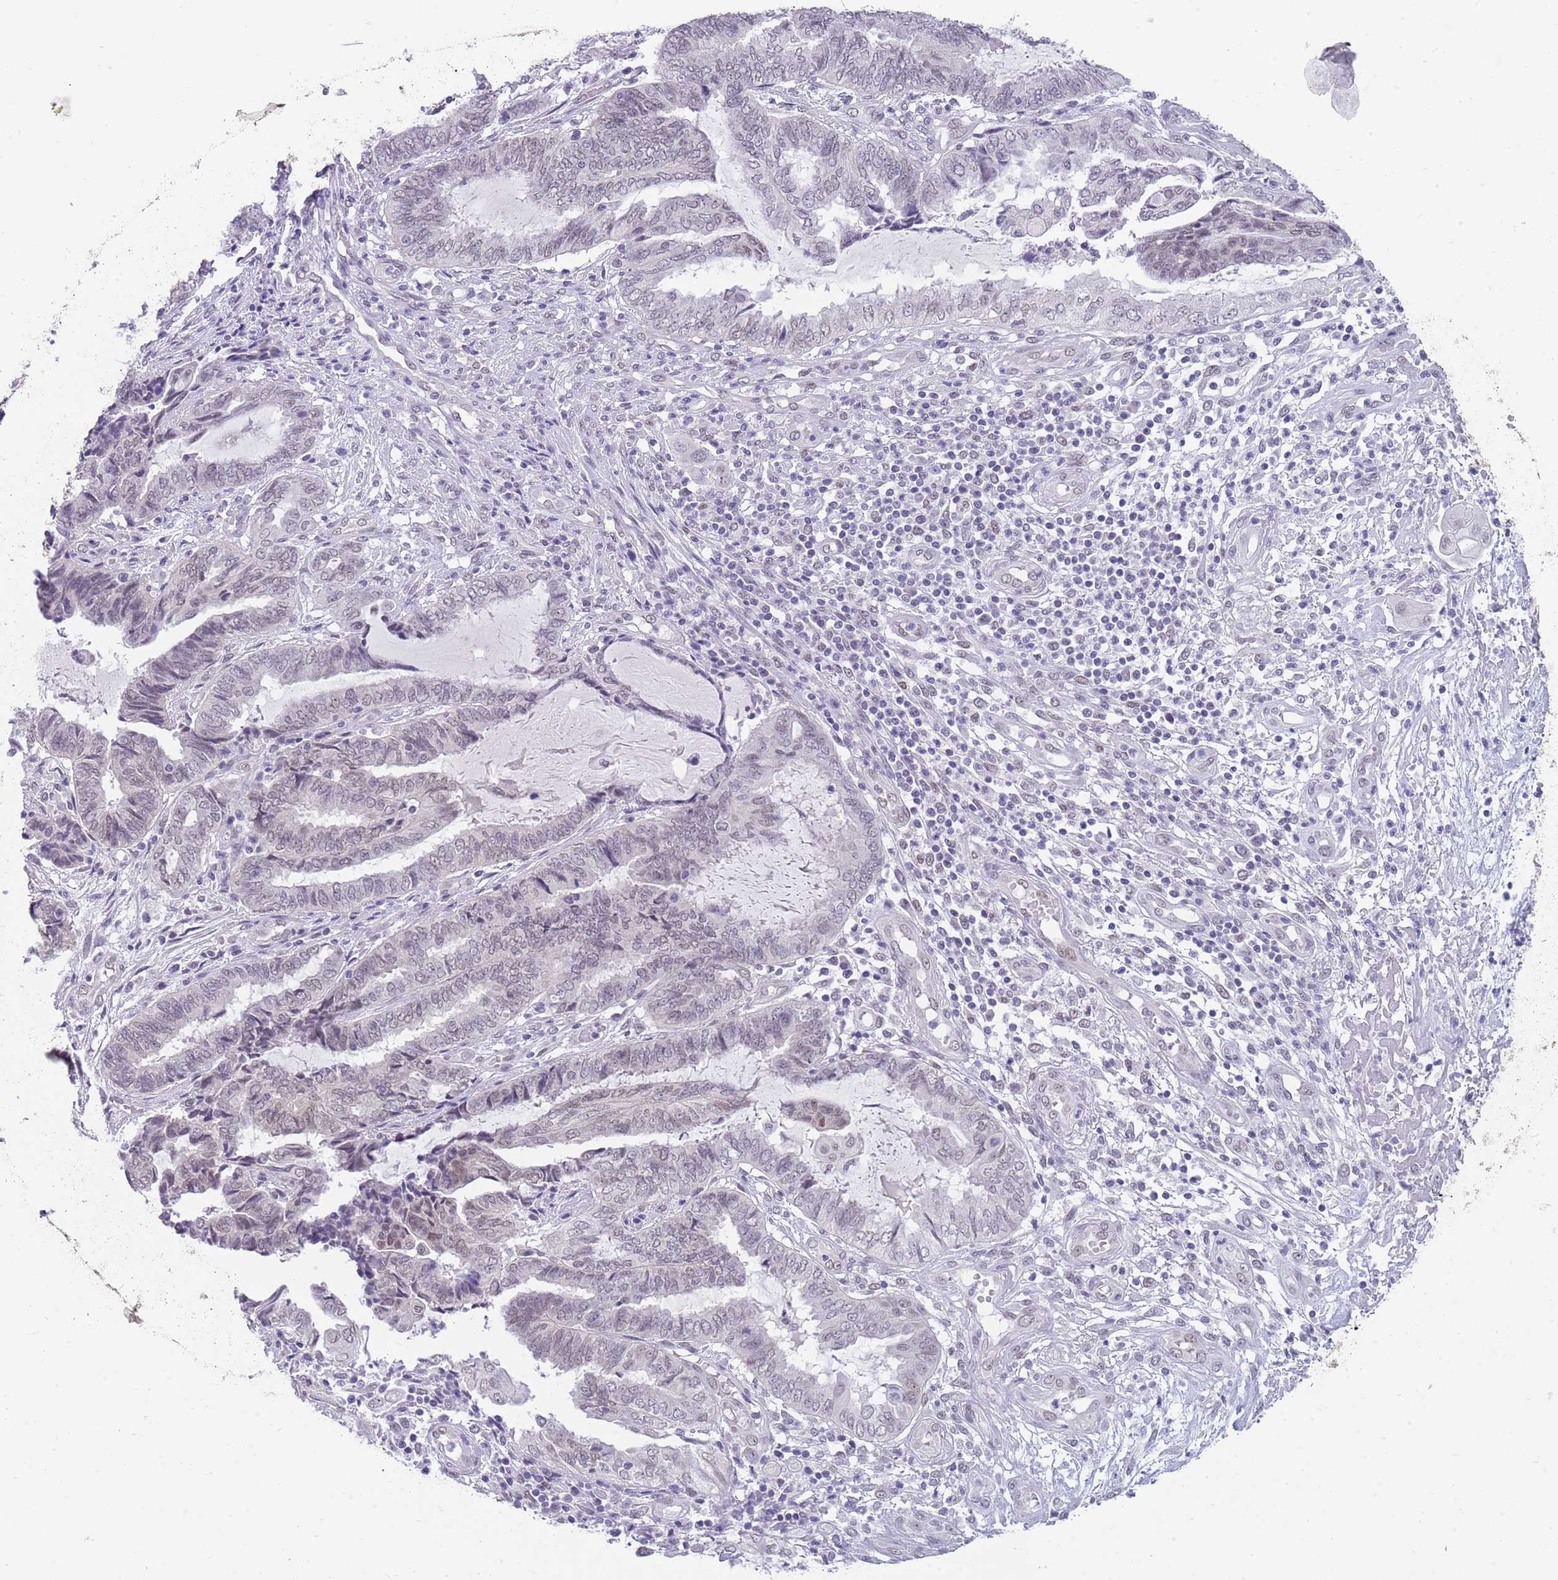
{"staining": {"intensity": "weak", "quantity": "<25%", "location": "nuclear"}, "tissue": "endometrial cancer", "cell_type": "Tumor cells", "image_type": "cancer", "snomed": [{"axis": "morphology", "description": "Adenocarcinoma, NOS"}, {"axis": "topography", "description": "Uterus"}, {"axis": "topography", "description": "Endometrium"}], "caption": "DAB (3,3'-diaminobenzidine) immunohistochemical staining of human endometrial cancer reveals no significant staining in tumor cells. (DAB (3,3'-diaminobenzidine) immunohistochemistry (IHC) visualized using brightfield microscopy, high magnification).", "gene": "SEPHS2", "patient": {"sex": "female", "age": 70}}